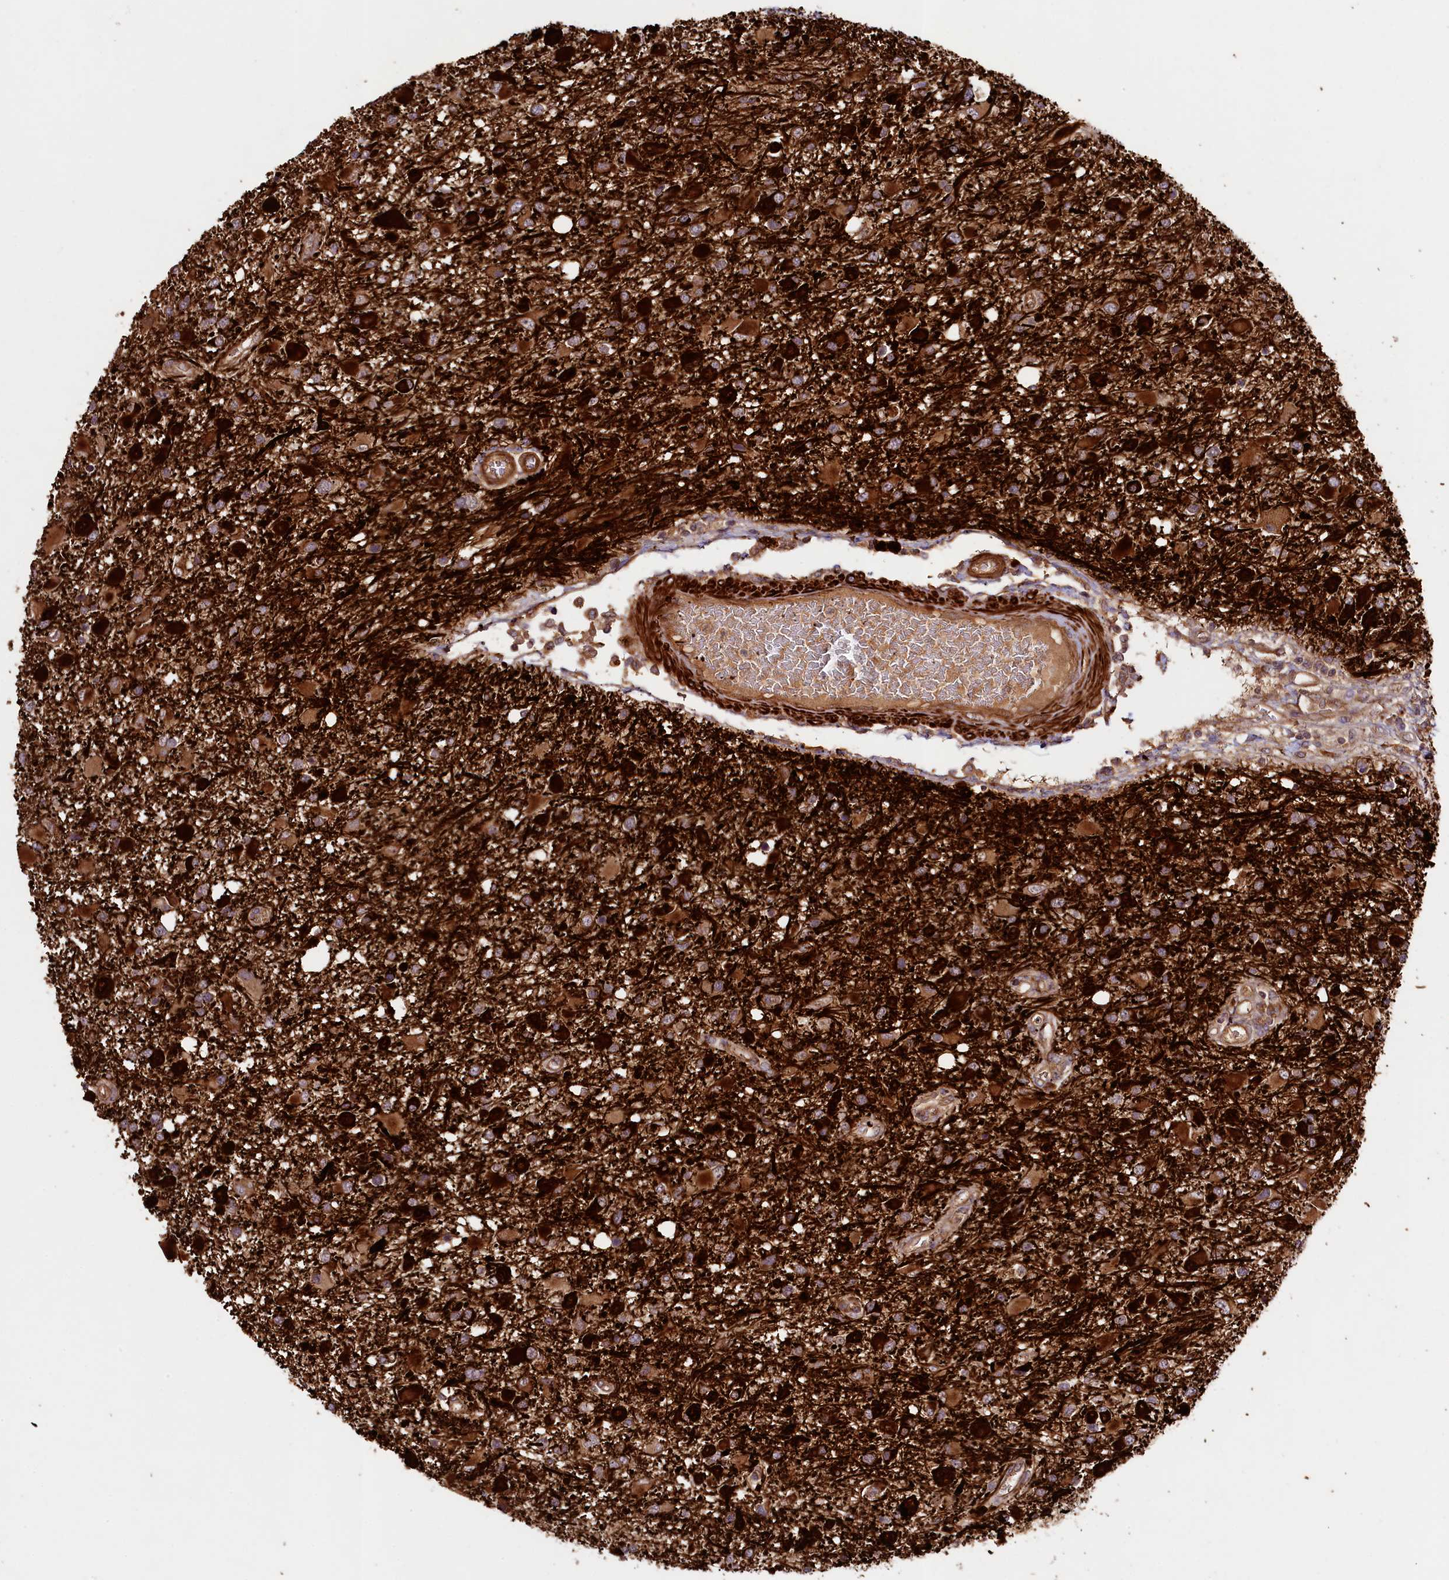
{"staining": {"intensity": "strong", "quantity": "25%-75%", "location": "cytoplasmic/membranous"}, "tissue": "glioma", "cell_type": "Tumor cells", "image_type": "cancer", "snomed": [{"axis": "morphology", "description": "Glioma, malignant, High grade"}, {"axis": "topography", "description": "Brain"}], "caption": "Immunohistochemical staining of human glioma exhibits high levels of strong cytoplasmic/membranous expression in about 25%-75% of tumor cells. The protein is stained brown, and the nuclei are stained in blue (DAB IHC with brightfield microscopy, high magnification).", "gene": "CCDC102A", "patient": {"sex": "male", "age": 53}}